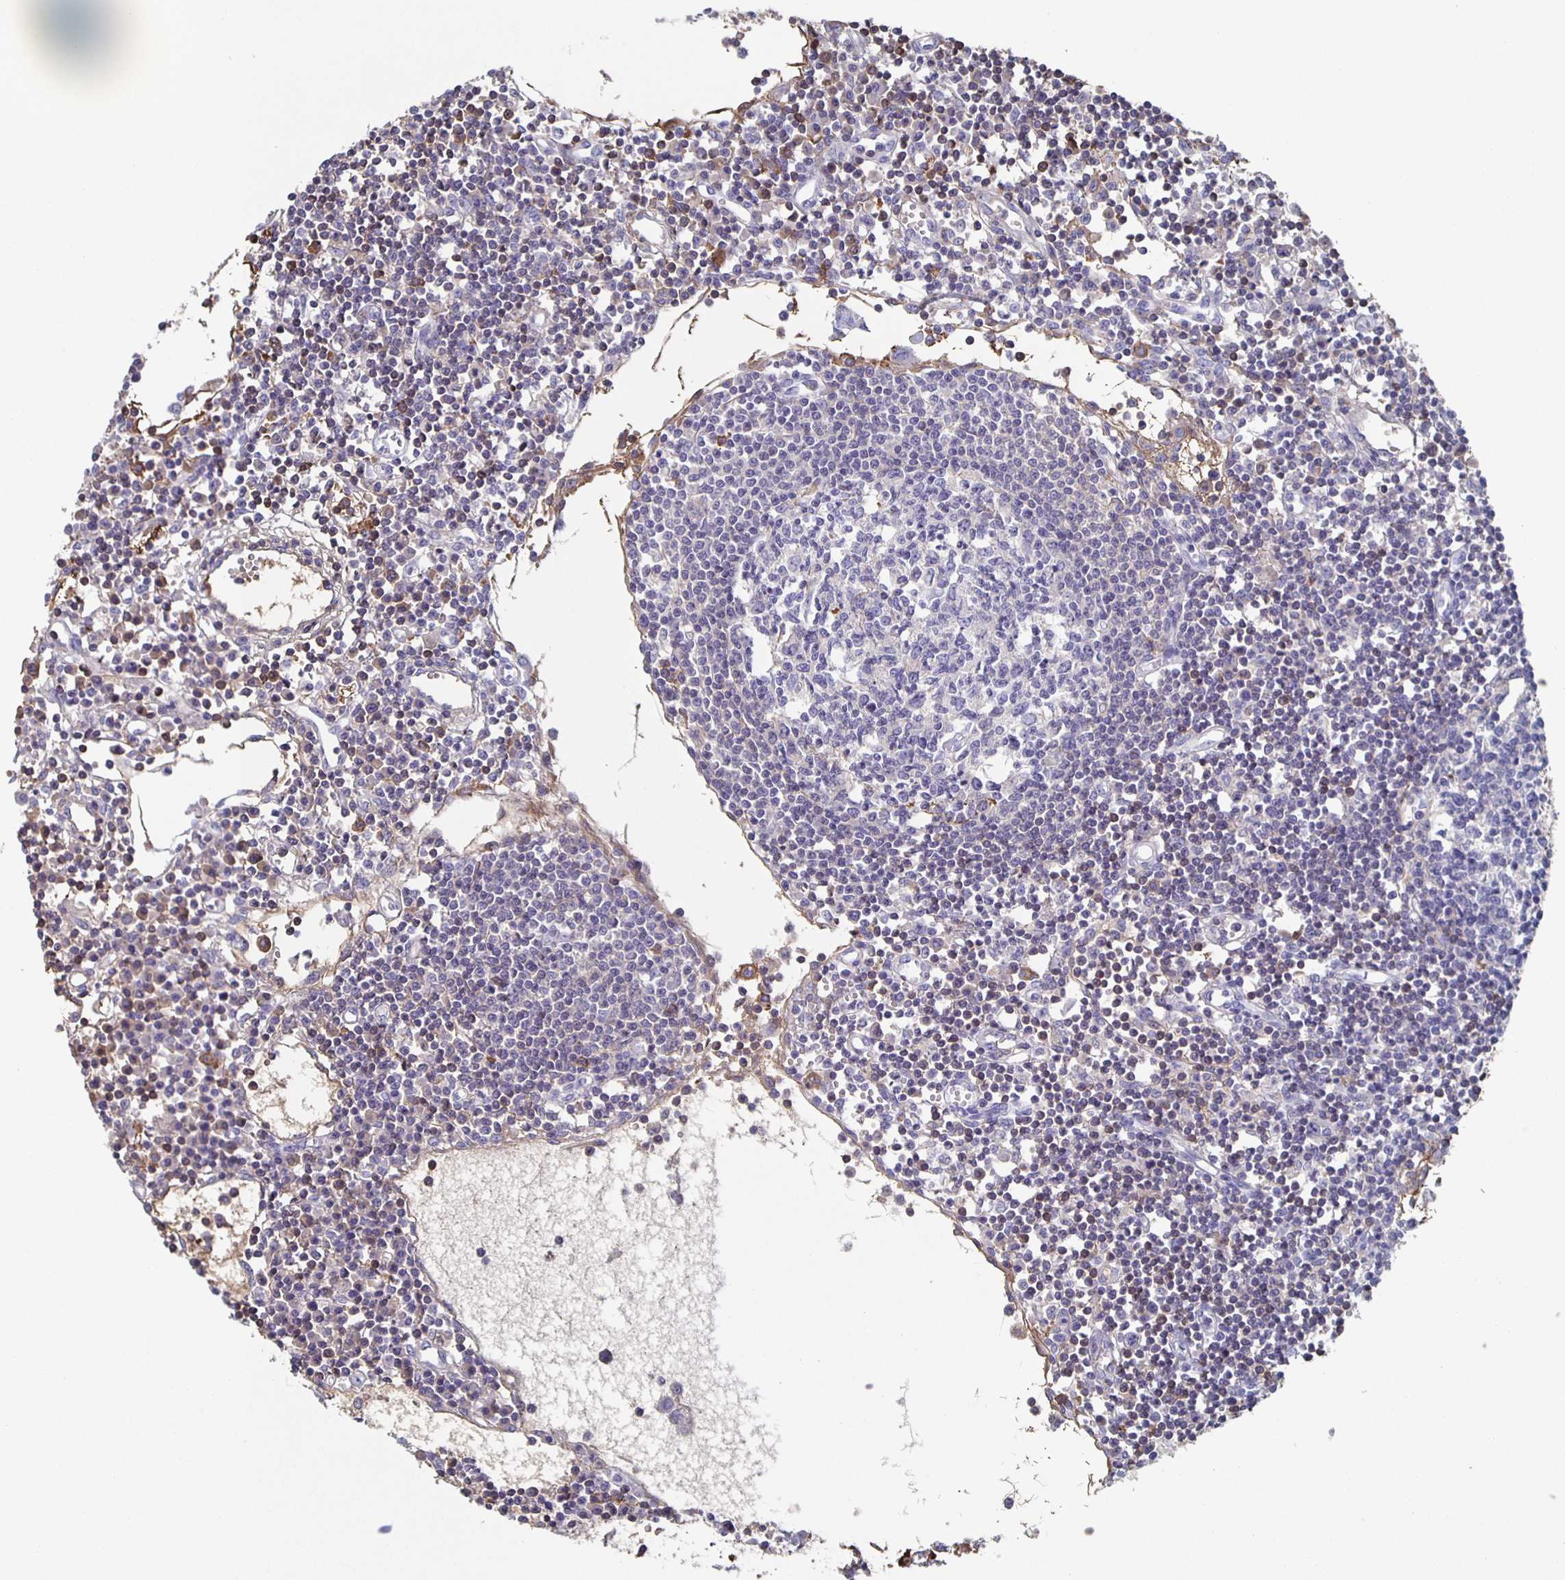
{"staining": {"intensity": "negative", "quantity": "none", "location": "none"}, "tissue": "lymph node", "cell_type": "Germinal center cells", "image_type": "normal", "snomed": [{"axis": "morphology", "description": "Normal tissue, NOS"}, {"axis": "topography", "description": "Lymph node"}], "caption": "Immunohistochemical staining of unremarkable human lymph node exhibits no significant expression in germinal center cells.", "gene": "FGA", "patient": {"sex": "female", "age": 78}}